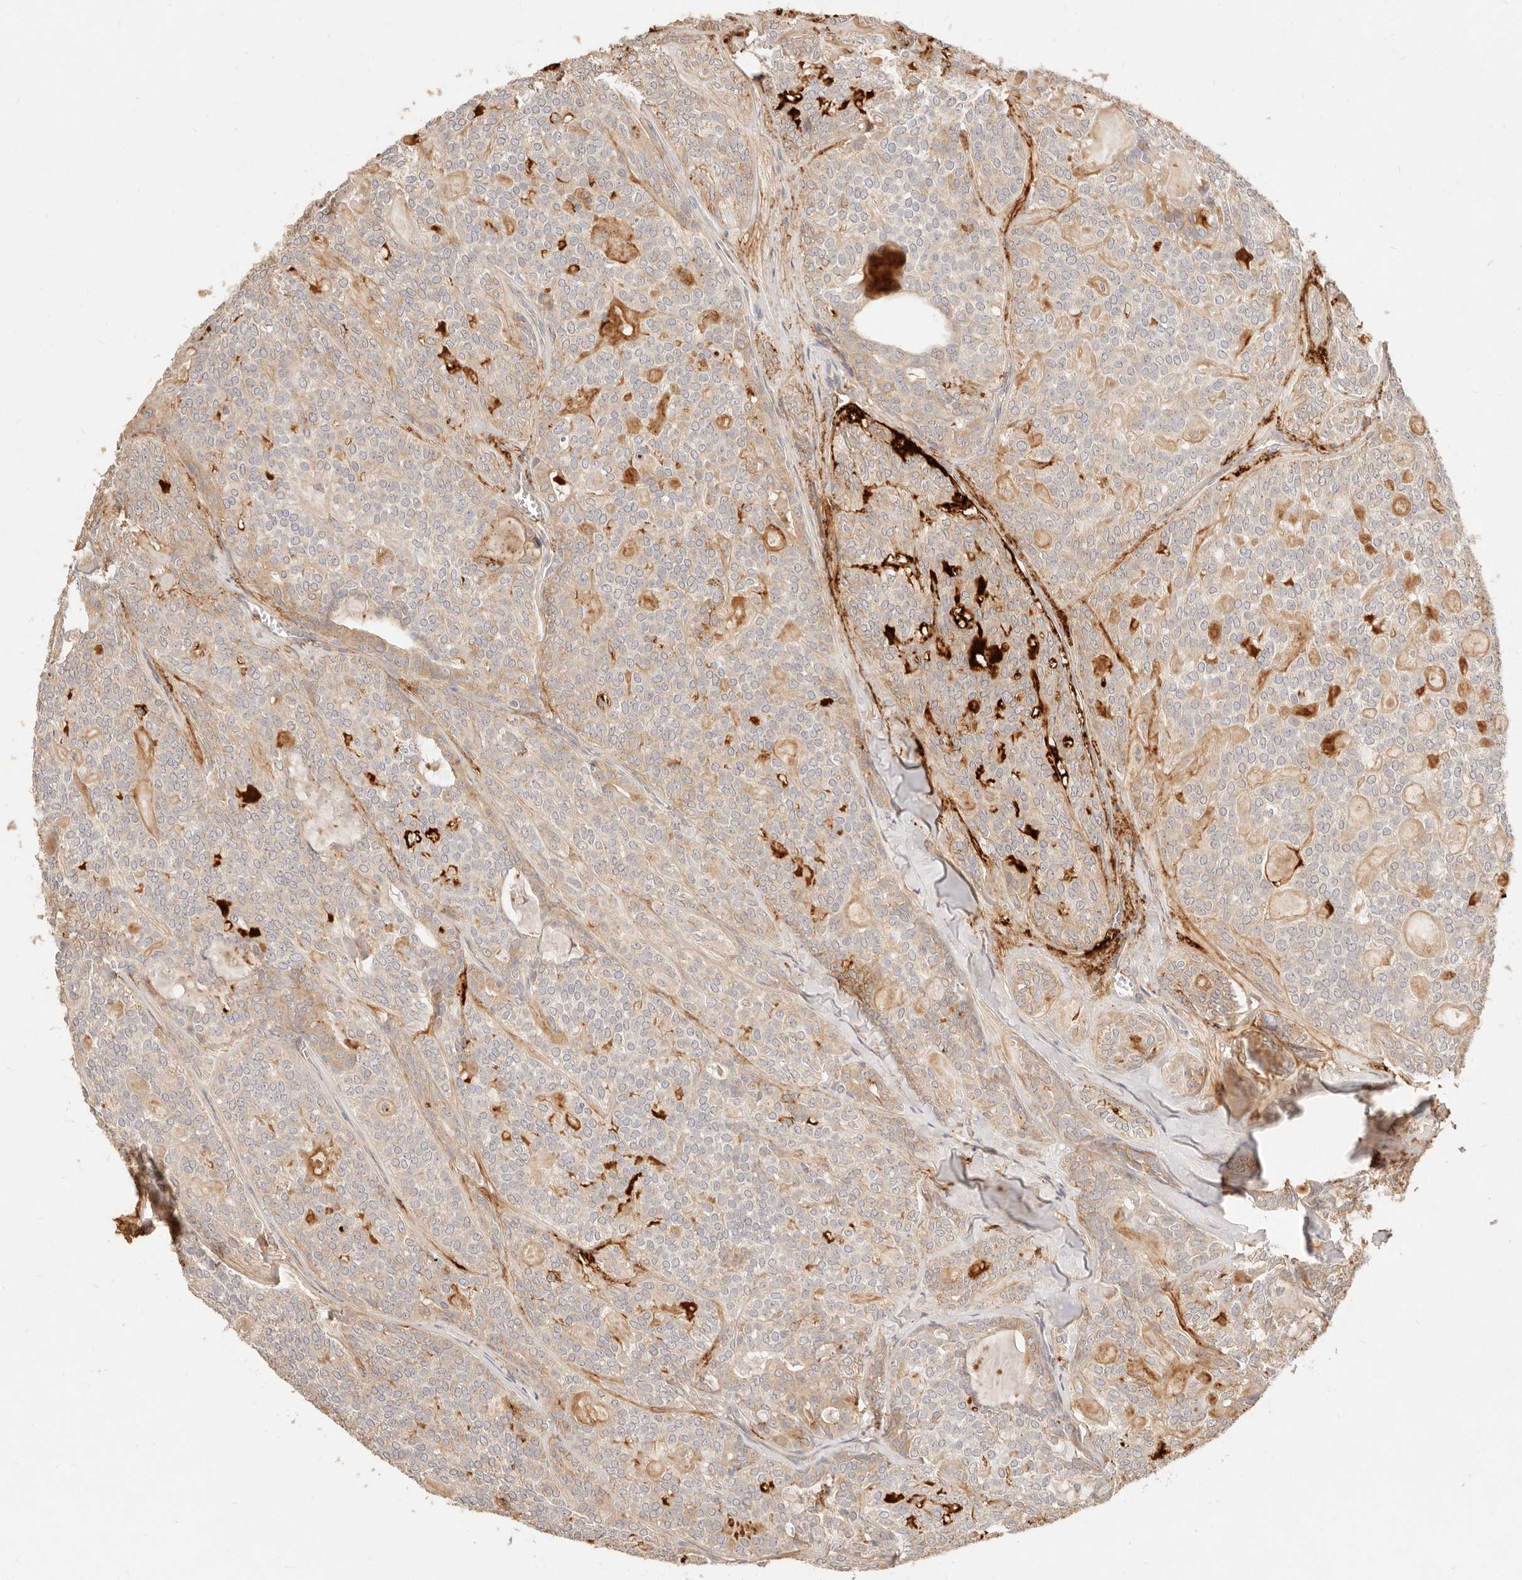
{"staining": {"intensity": "weak", "quantity": ">75%", "location": "cytoplasmic/membranous"}, "tissue": "head and neck cancer", "cell_type": "Tumor cells", "image_type": "cancer", "snomed": [{"axis": "morphology", "description": "Adenocarcinoma, NOS"}, {"axis": "topography", "description": "Head-Neck"}], "caption": "A high-resolution image shows IHC staining of head and neck cancer (adenocarcinoma), which shows weak cytoplasmic/membranous staining in about >75% of tumor cells.", "gene": "UBXN10", "patient": {"sex": "male", "age": 66}}